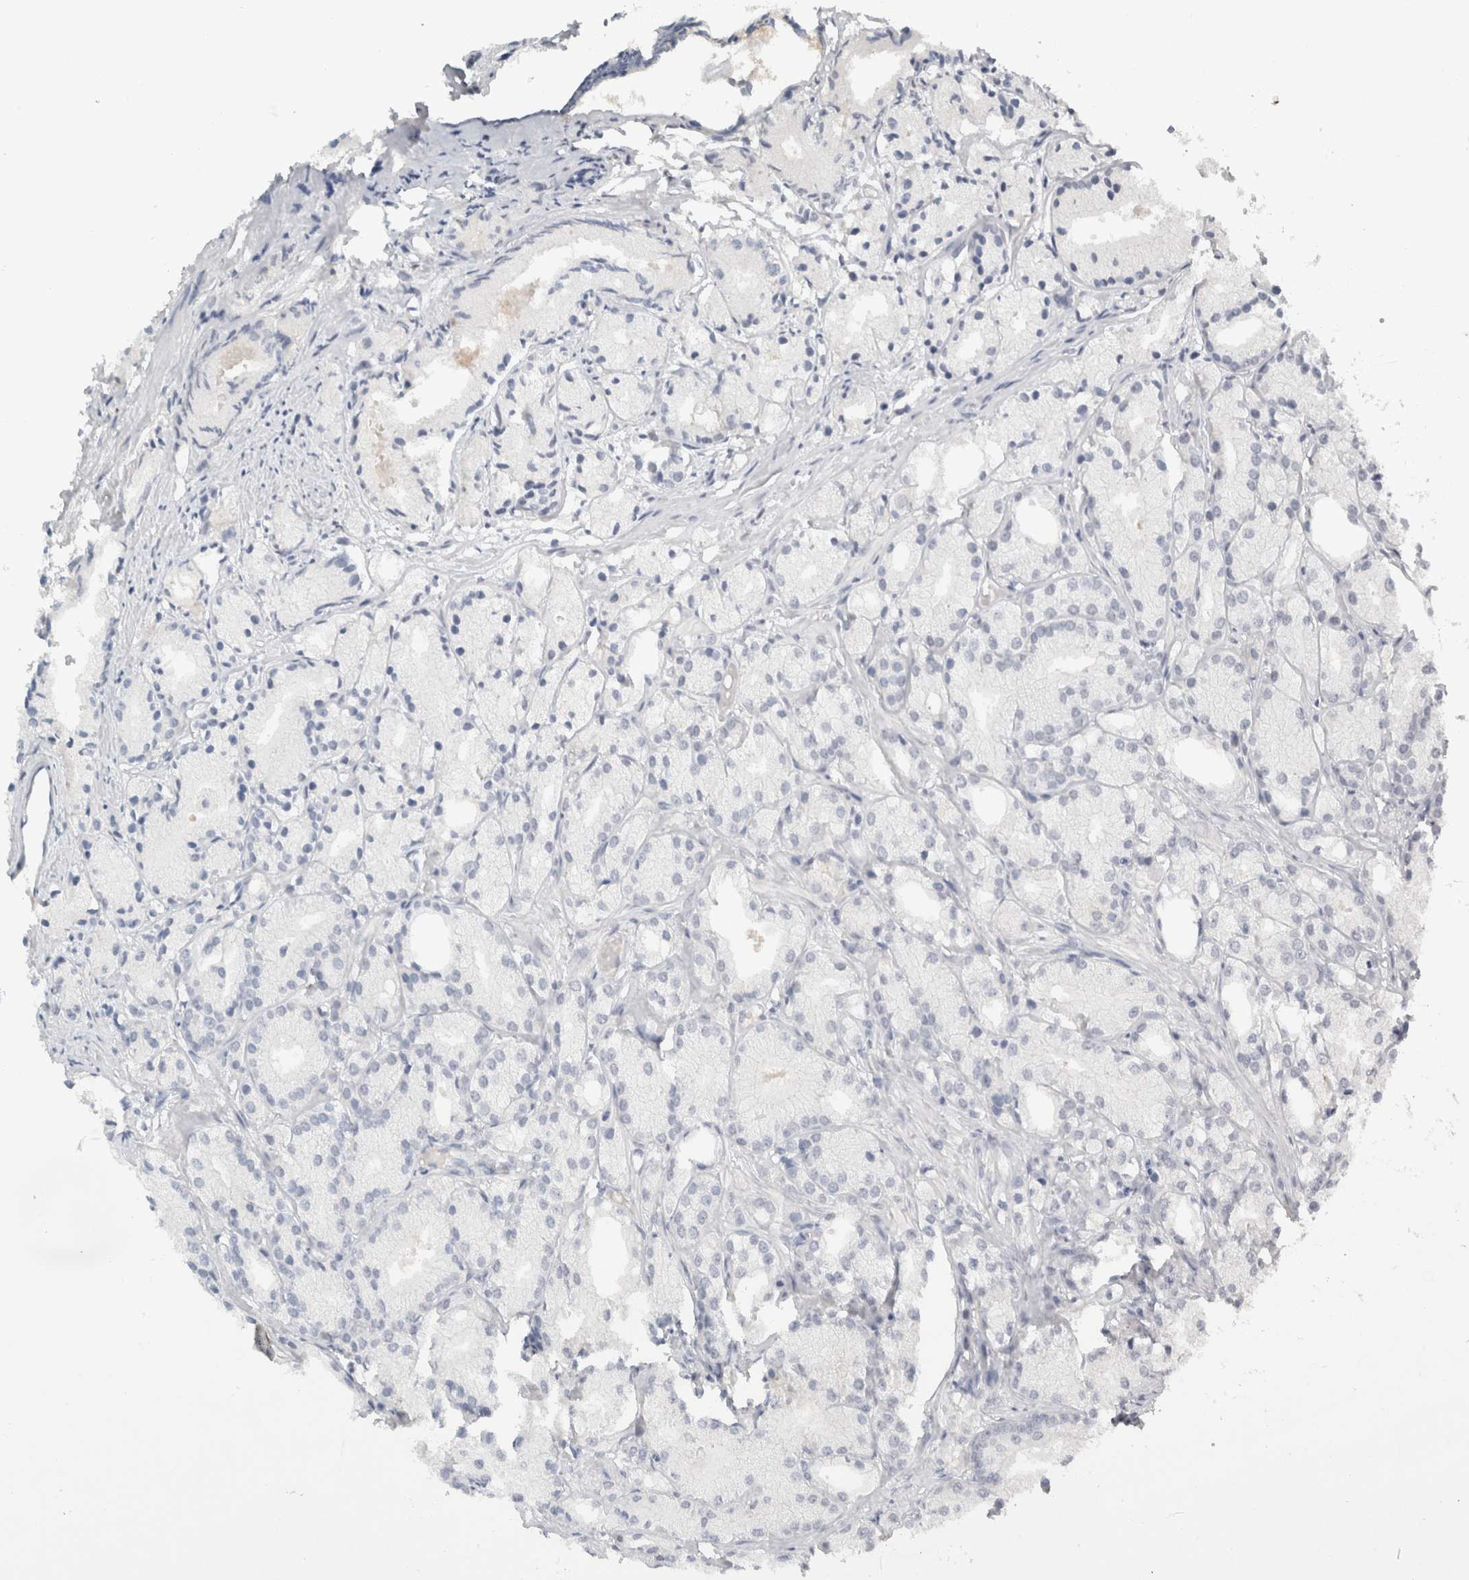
{"staining": {"intensity": "negative", "quantity": "none", "location": "none"}, "tissue": "prostate cancer", "cell_type": "Tumor cells", "image_type": "cancer", "snomed": [{"axis": "morphology", "description": "Adenocarcinoma, Low grade"}, {"axis": "topography", "description": "Prostate"}], "caption": "Immunohistochemistry of prostate cancer (low-grade adenocarcinoma) reveals no positivity in tumor cells.", "gene": "TSPAN8", "patient": {"sex": "male", "age": 72}}